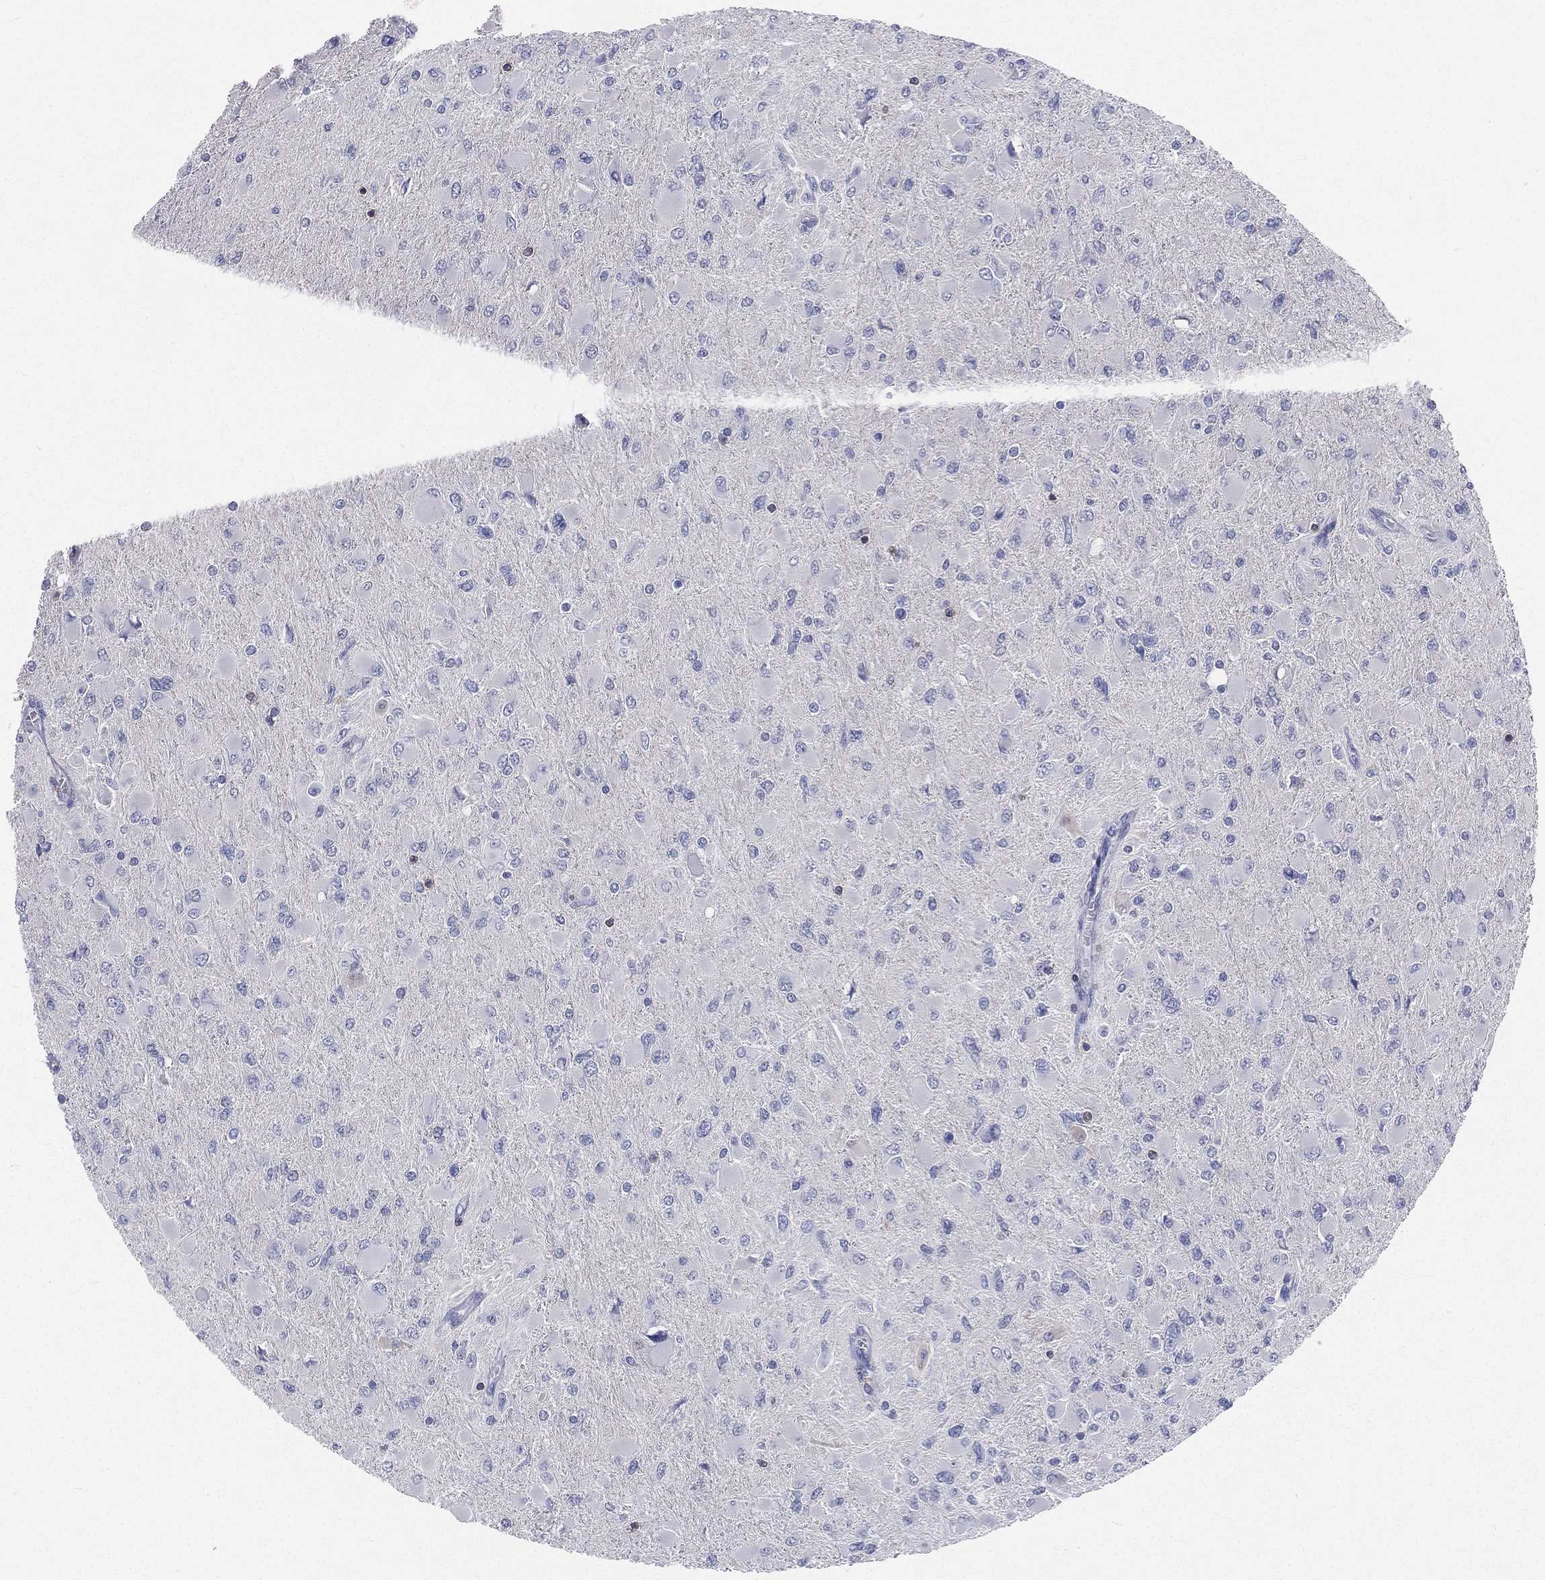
{"staining": {"intensity": "negative", "quantity": "none", "location": "none"}, "tissue": "glioma", "cell_type": "Tumor cells", "image_type": "cancer", "snomed": [{"axis": "morphology", "description": "Glioma, malignant, High grade"}, {"axis": "topography", "description": "Cerebral cortex"}], "caption": "A micrograph of glioma stained for a protein displays no brown staining in tumor cells. (DAB (3,3'-diaminobenzidine) immunohistochemistry (IHC) visualized using brightfield microscopy, high magnification).", "gene": "CD3D", "patient": {"sex": "female", "age": 36}}